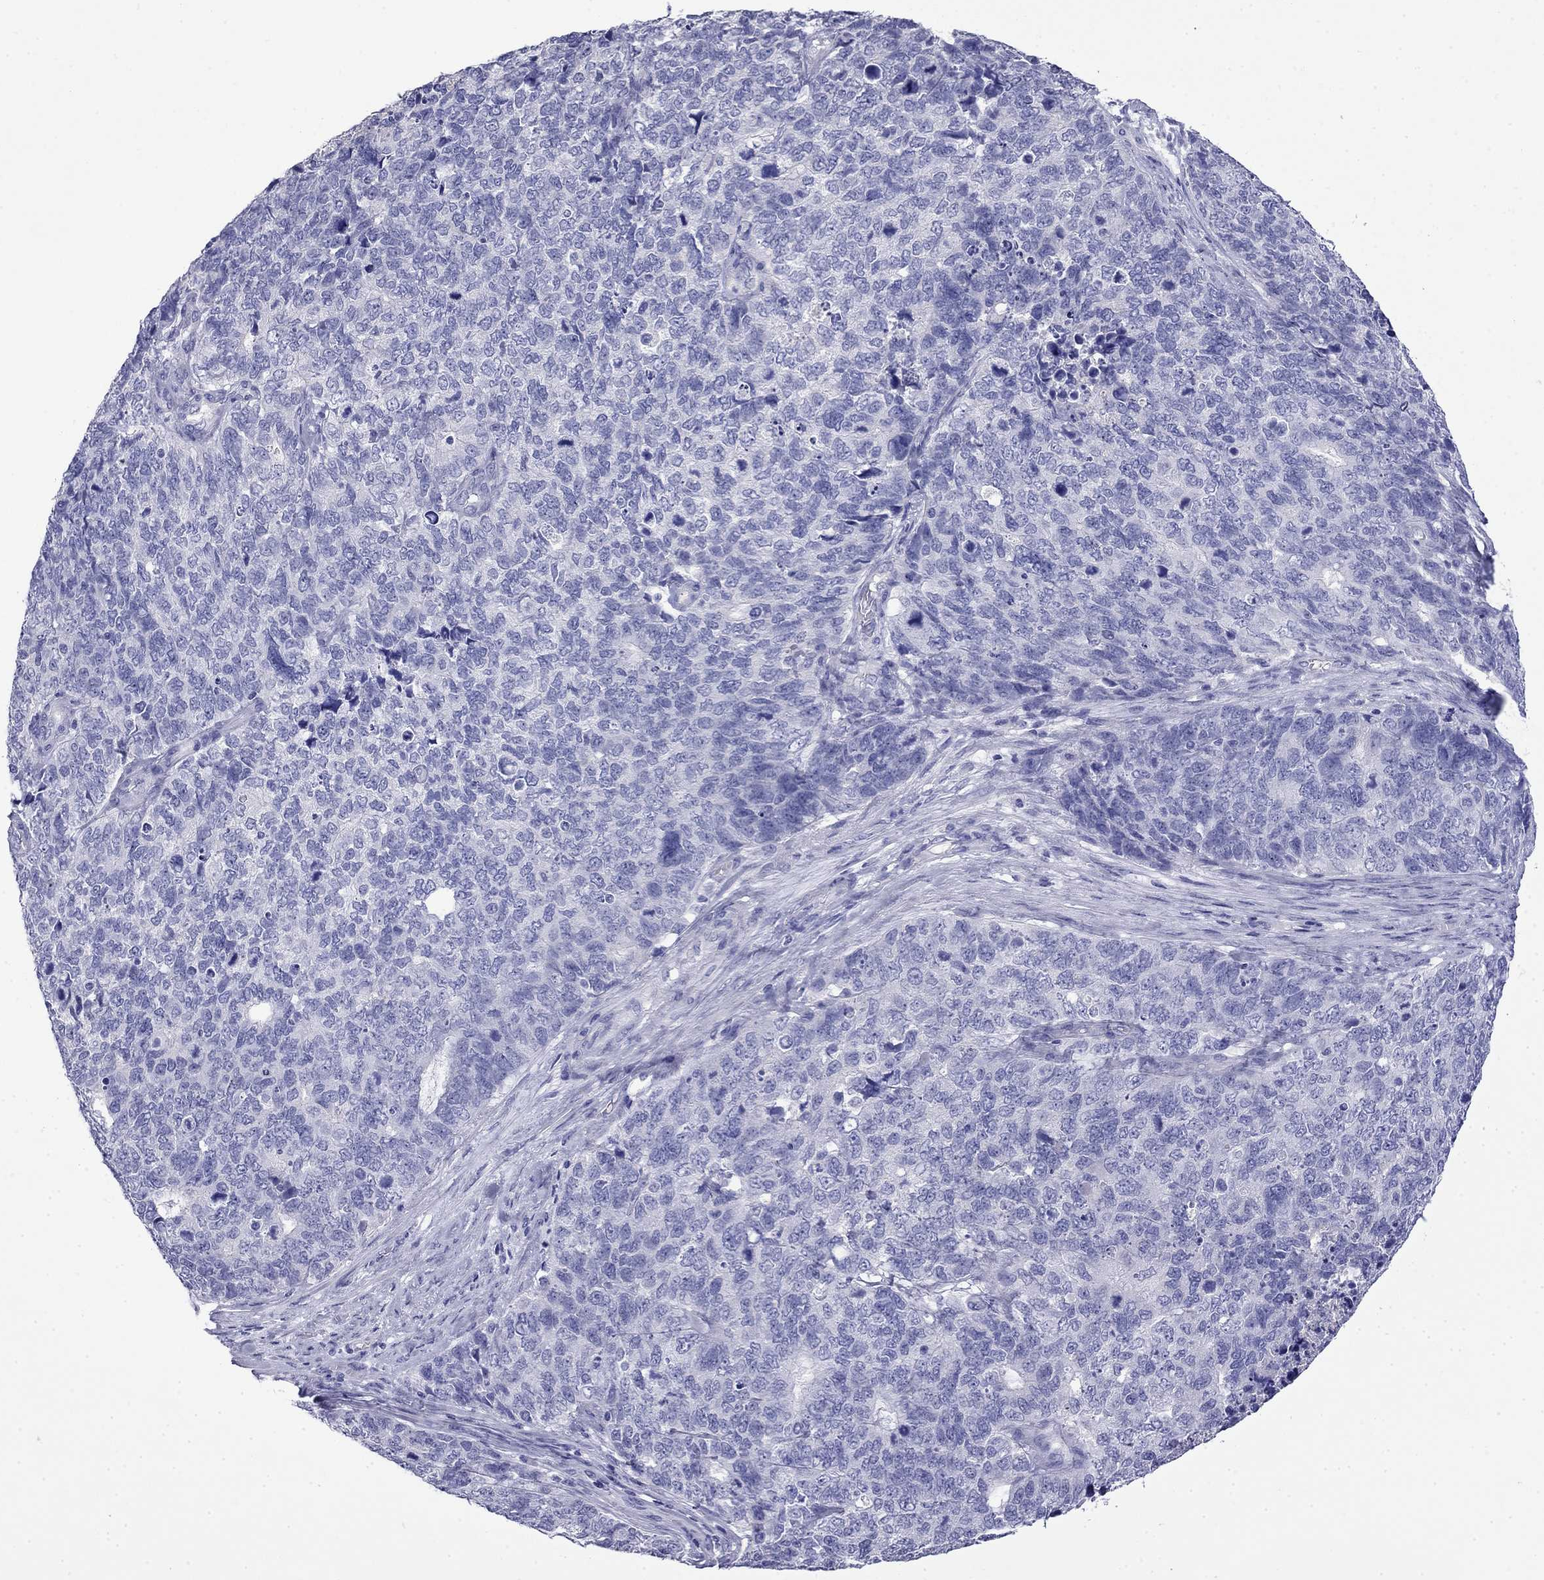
{"staining": {"intensity": "negative", "quantity": "none", "location": "none"}, "tissue": "cervical cancer", "cell_type": "Tumor cells", "image_type": "cancer", "snomed": [{"axis": "morphology", "description": "Squamous cell carcinoma, NOS"}, {"axis": "topography", "description": "Cervix"}], "caption": "Cervical cancer (squamous cell carcinoma) was stained to show a protein in brown. There is no significant positivity in tumor cells.", "gene": "MYO15A", "patient": {"sex": "female", "age": 63}}